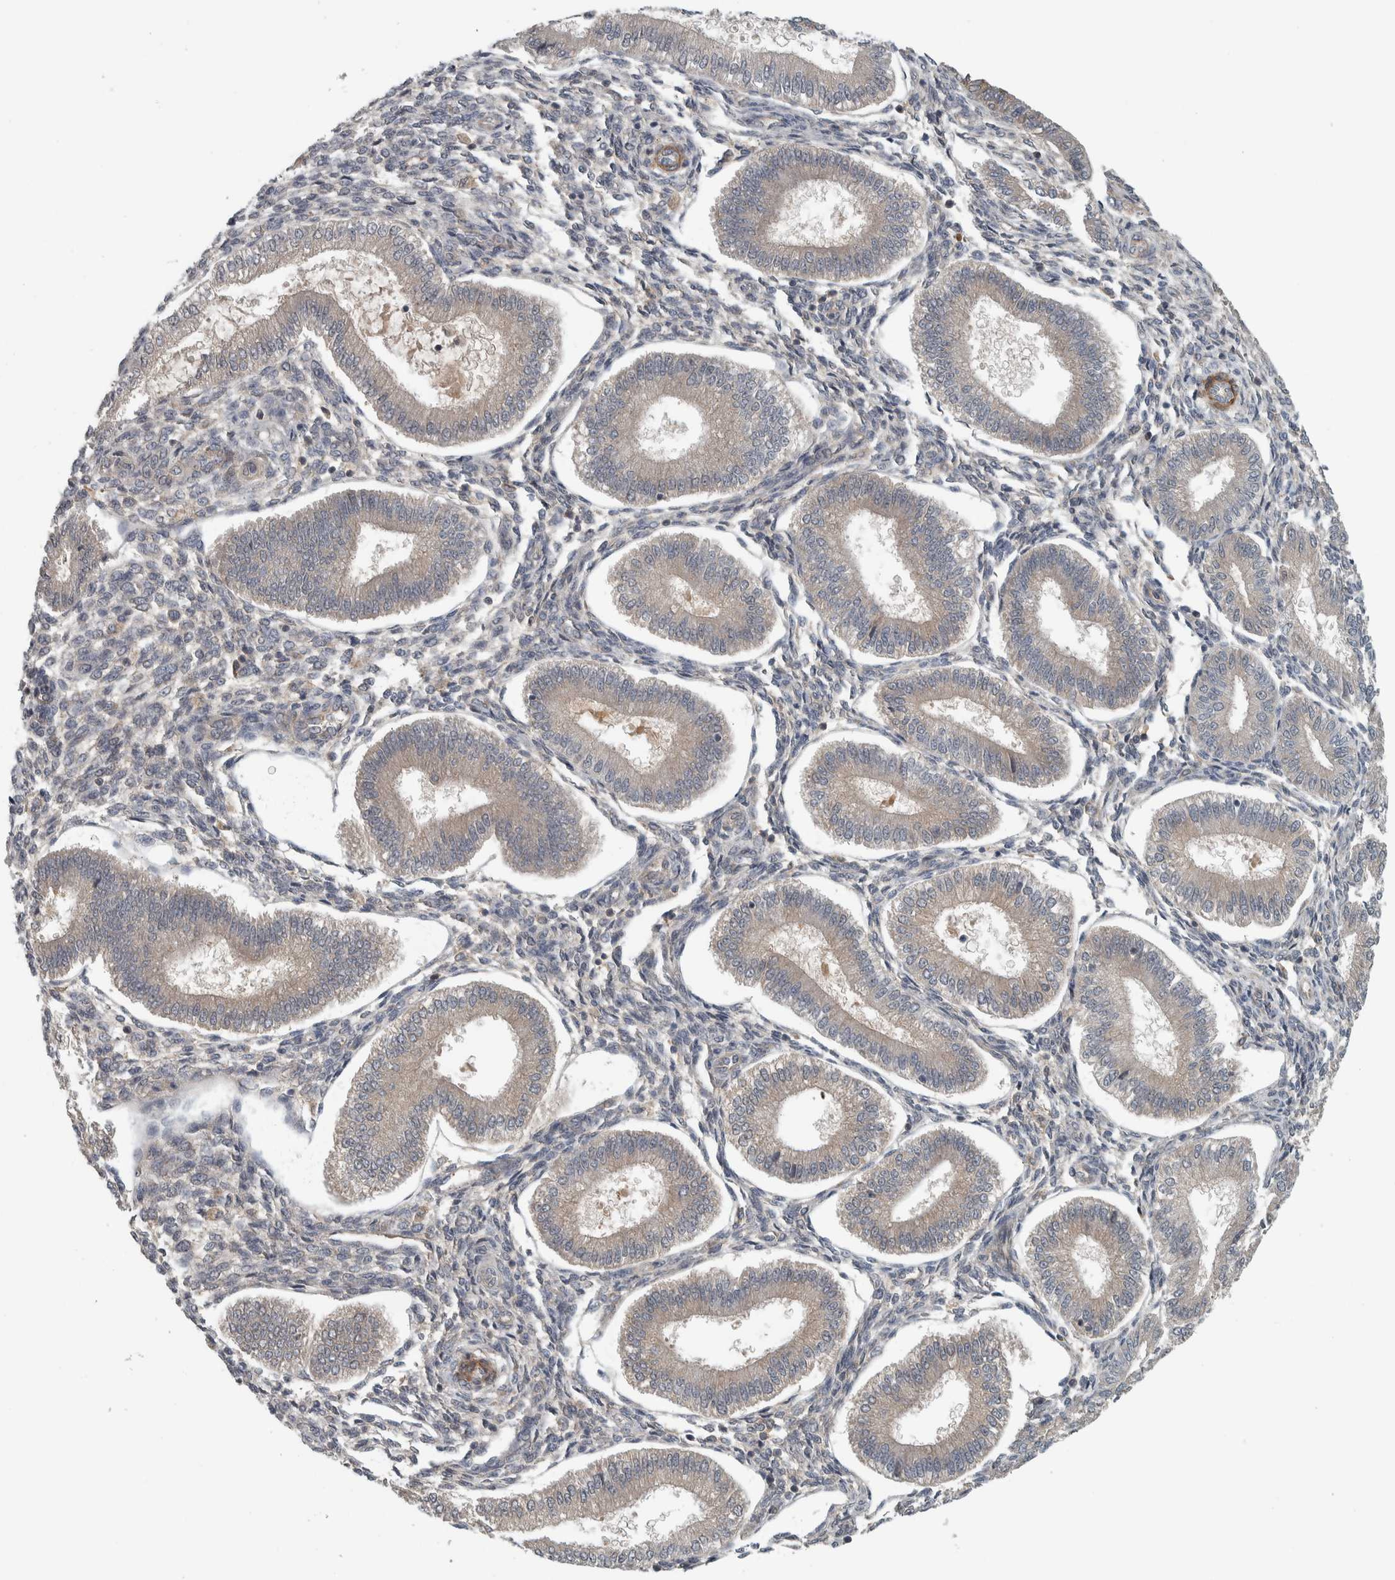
{"staining": {"intensity": "negative", "quantity": "none", "location": "none"}, "tissue": "endometrium", "cell_type": "Cells in endometrial stroma", "image_type": "normal", "snomed": [{"axis": "morphology", "description": "Normal tissue, NOS"}, {"axis": "topography", "description": "Endometrium"}], "caption": "This photomicrograph is of normal endometrium stained with immunohistochemistry (IHC) to label a protein in brown with the nuclei are counter-stained blue. There is no staining in cells in endometrial stroma. (DAB (3,3'-diaminobenzidine) immunohistochemistry (IHC) visualized using brightfield microscopy, high magnification).", "gene": "LBHD1", "patient": {"sex": "female", "age": 39}}